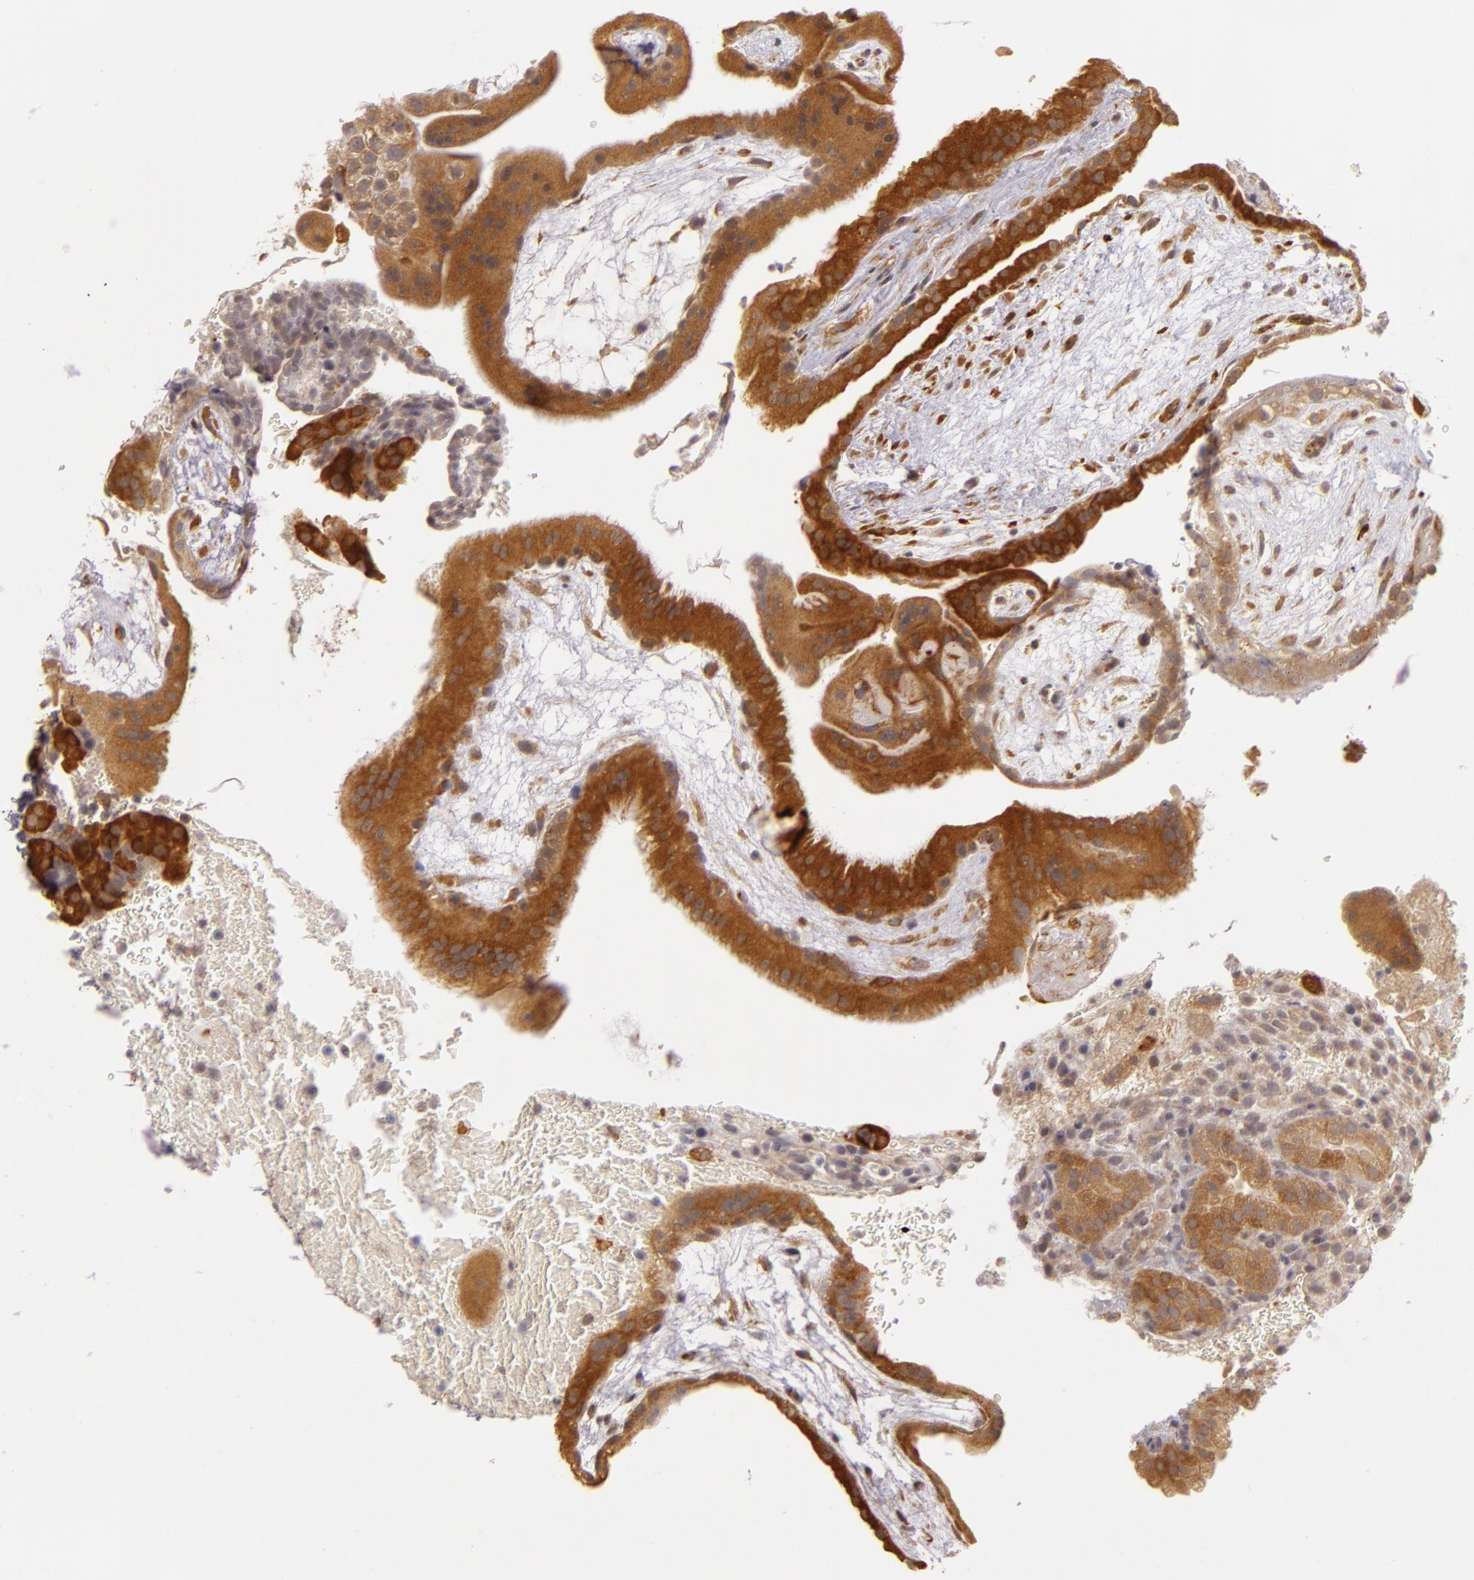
{"staining": {"intensity": "moderate", "quantity": ">75%", "location": "cytoplasmic/membranous"}, "tissue": "placenta", "cell_type": "Trophoblastic cells", "image_type": "normal", "snomed": [{"axis": "morphology", "description": "Normal tissue, NOS"}, {"axis": "topography", "description": "Placenta"}], "caption": "Placenta stained with DAB (3,3'-diaminobenzidine) immunohistochemistry (IHC) reveals medium levels of moderate cytoplasmic/membranous staining in approximately >75% of trophoblastic cells.", "gene": "PPP1R3F", "patient": {"sex": "female", "age": 19}}